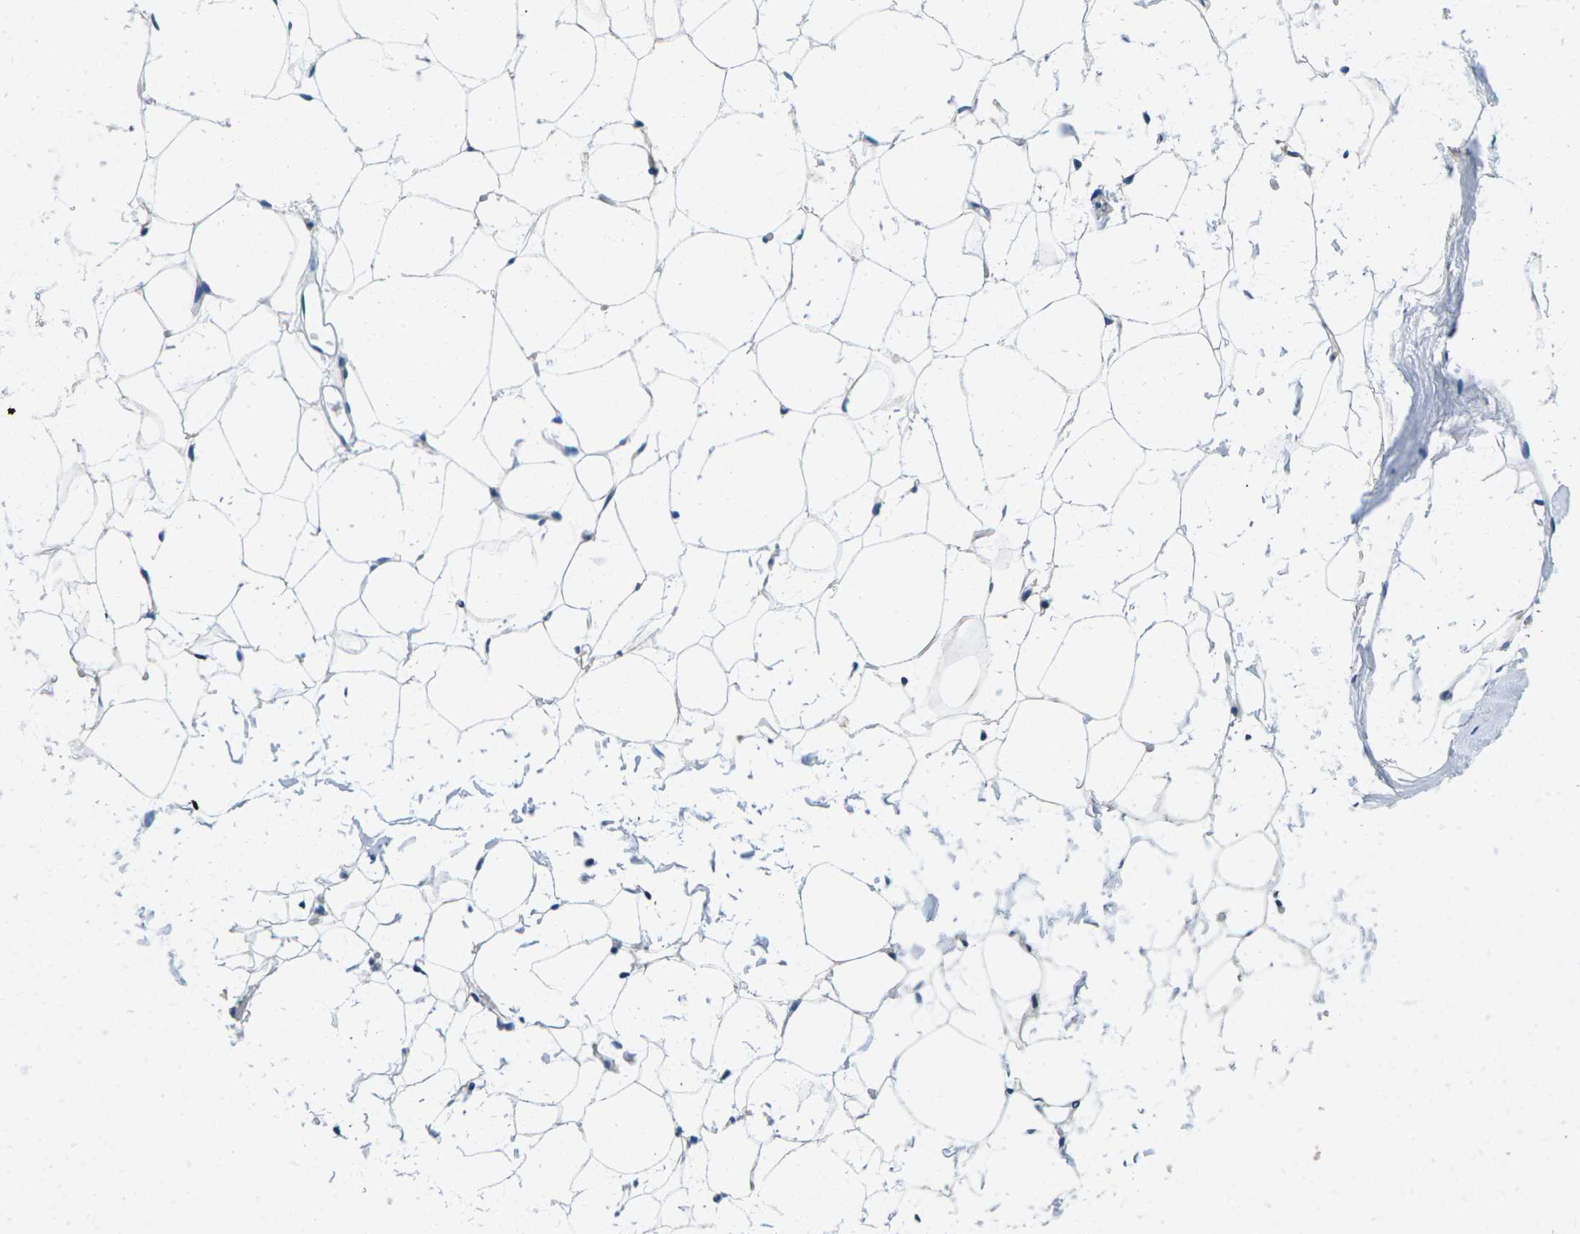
{"staining": {"intensity": "negative", "quantity": "none", "location": "none"}, "tissue": "adipose tissue", "cell_type": "Adipocytes", "image_type": "normal", "snomed": [{"axis": "morphology", "description": "Normal tissue, NOS"}, {"axis": "topography", "description": "Breast"}, {"axis": "topography", "description": "Soft tissue"}], "caption": "The immunohistochemistry image has no significant expression in adipocytes of adipose tissue.", "gene": "TSPAN2", "patient": {"sex": "female", "age": 75}}